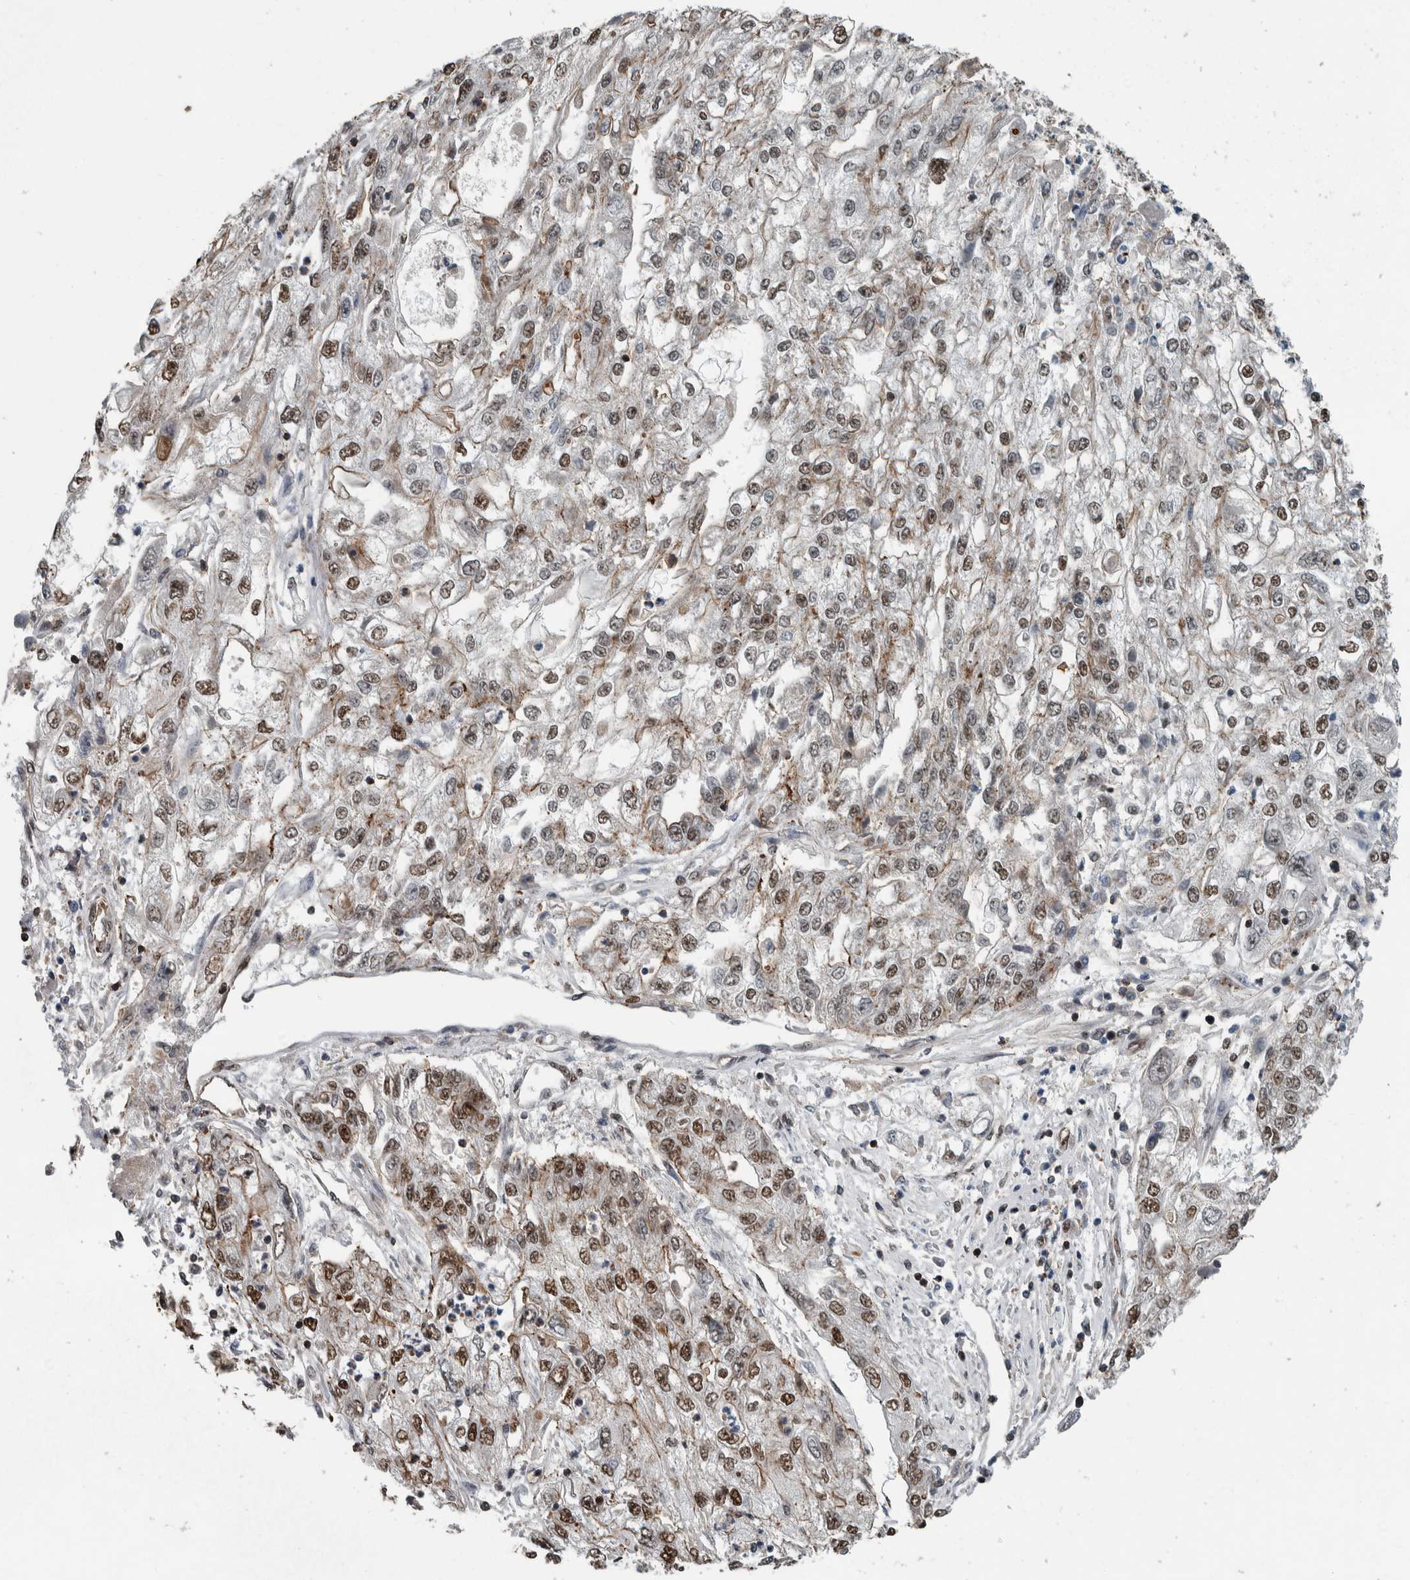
{"staining": {"intensity": "moderate", "quantity": ">75%", "location": "nuclear"}, "tissue": "endometrial cancer", "cell_type": "Tumor cells", "image_type": "cancer", "snomed": [{"axis": "morphology", "description": "Adenocarcinoma, NOS"}, {"axis": "topography", "description": "Endometrium"}], "caption": "Adenocarcinoma (endometrial) was stained to show a protein in brown. There is medium levels of moderate nuclear staining in approximately >75% of tumor cells.", "gene": "FAM135B", "patient": {"sex": "female", "age": 49}}